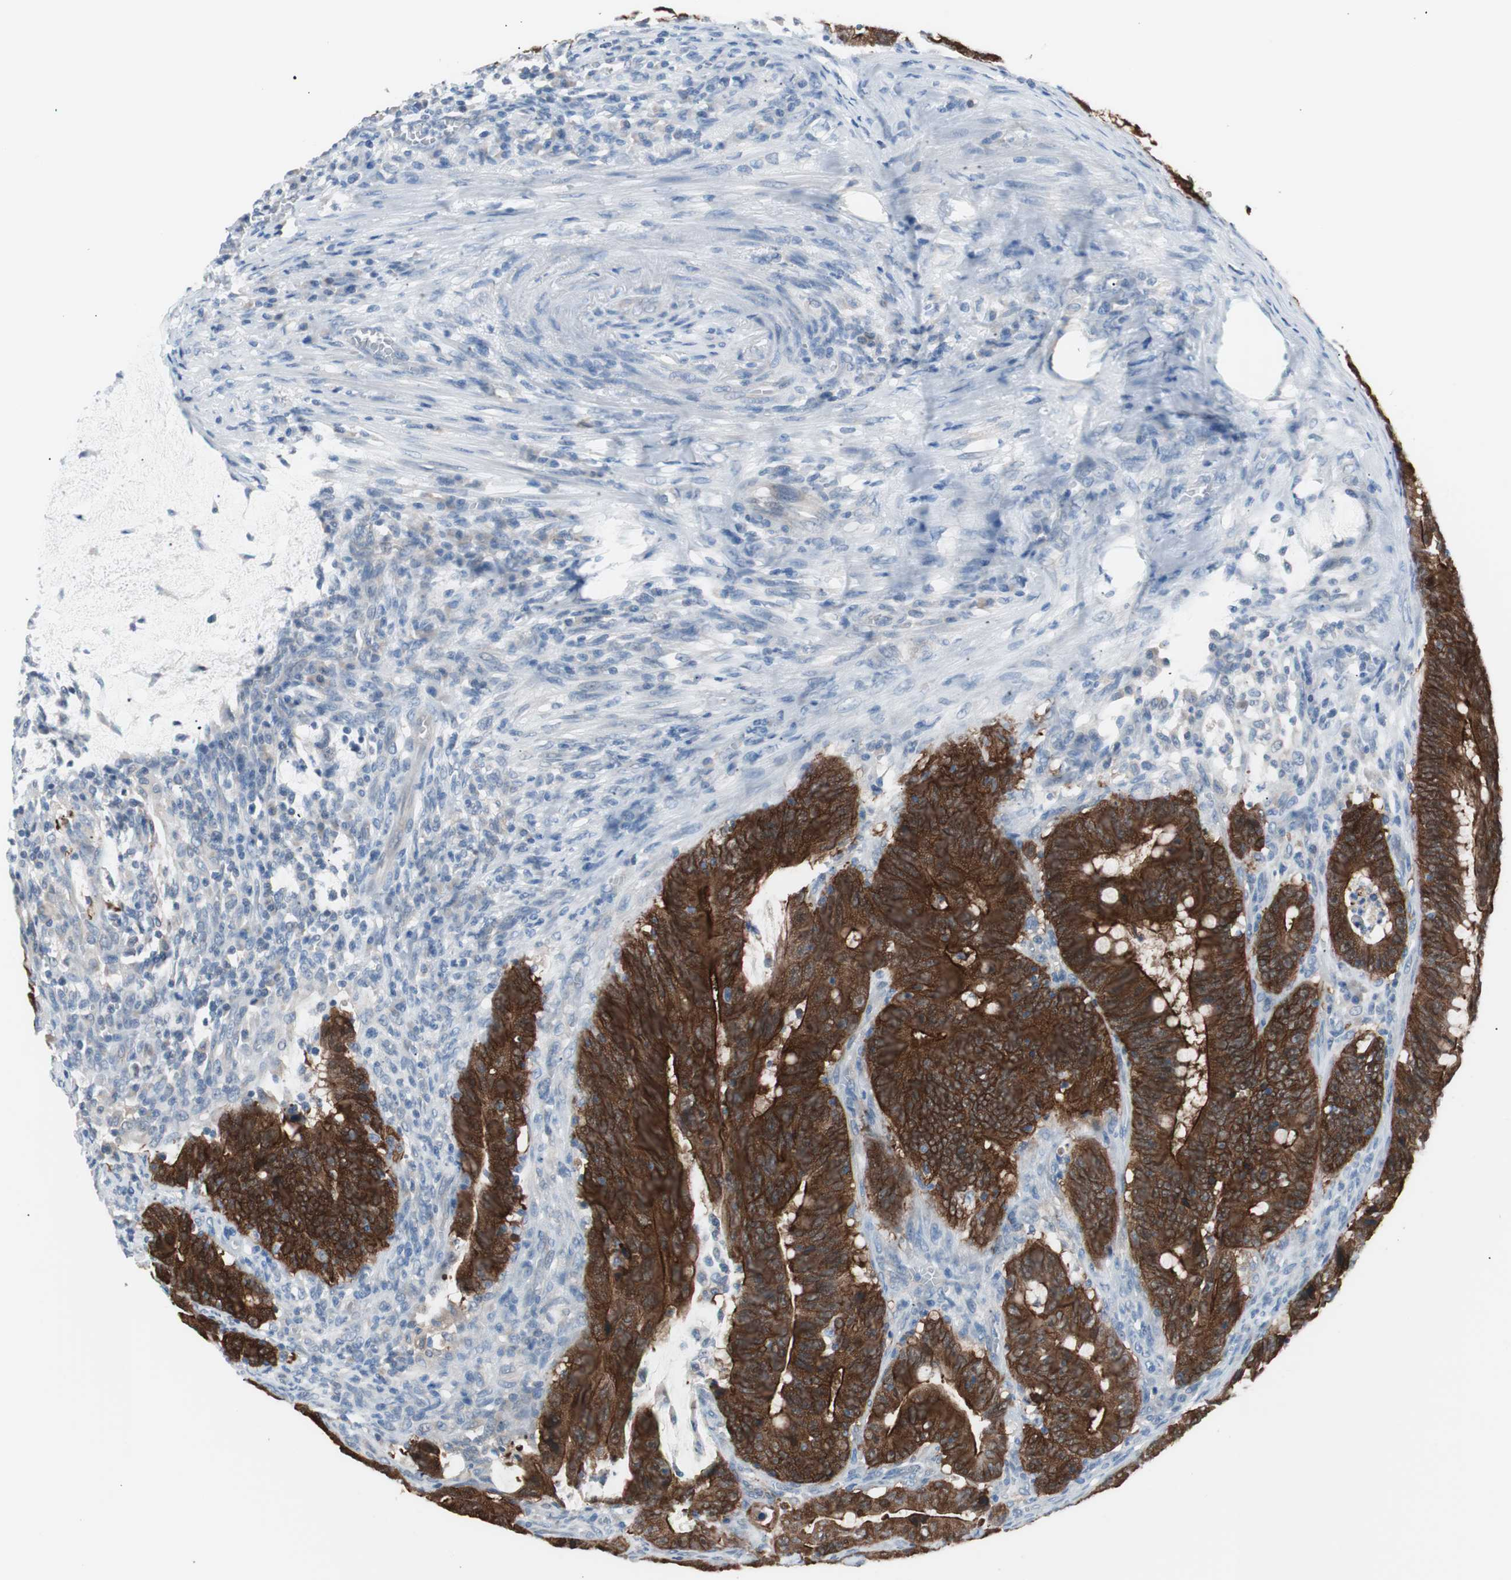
{"staining": {"intensity": "strong", "quantity": ">75%", "location": "cytoplasmic/membranous"}, "tissue": "colorectal cancer", "cell_type": "Tumor cells", "image_type": "cancer", "snomed": [{"axis": "morphology", "description": "Adenocarcinoma, NOS"}, {"axis": "topography", "description": "Colon"}], "caption": "This is a micrograph of immunohistochemistry staining of colorectal cancer, which shows strong positivity in the cytoplasmic/membranous of tumor cells.", "gene": "VIL1", "patient": {"sex": "male", "age": 45}}